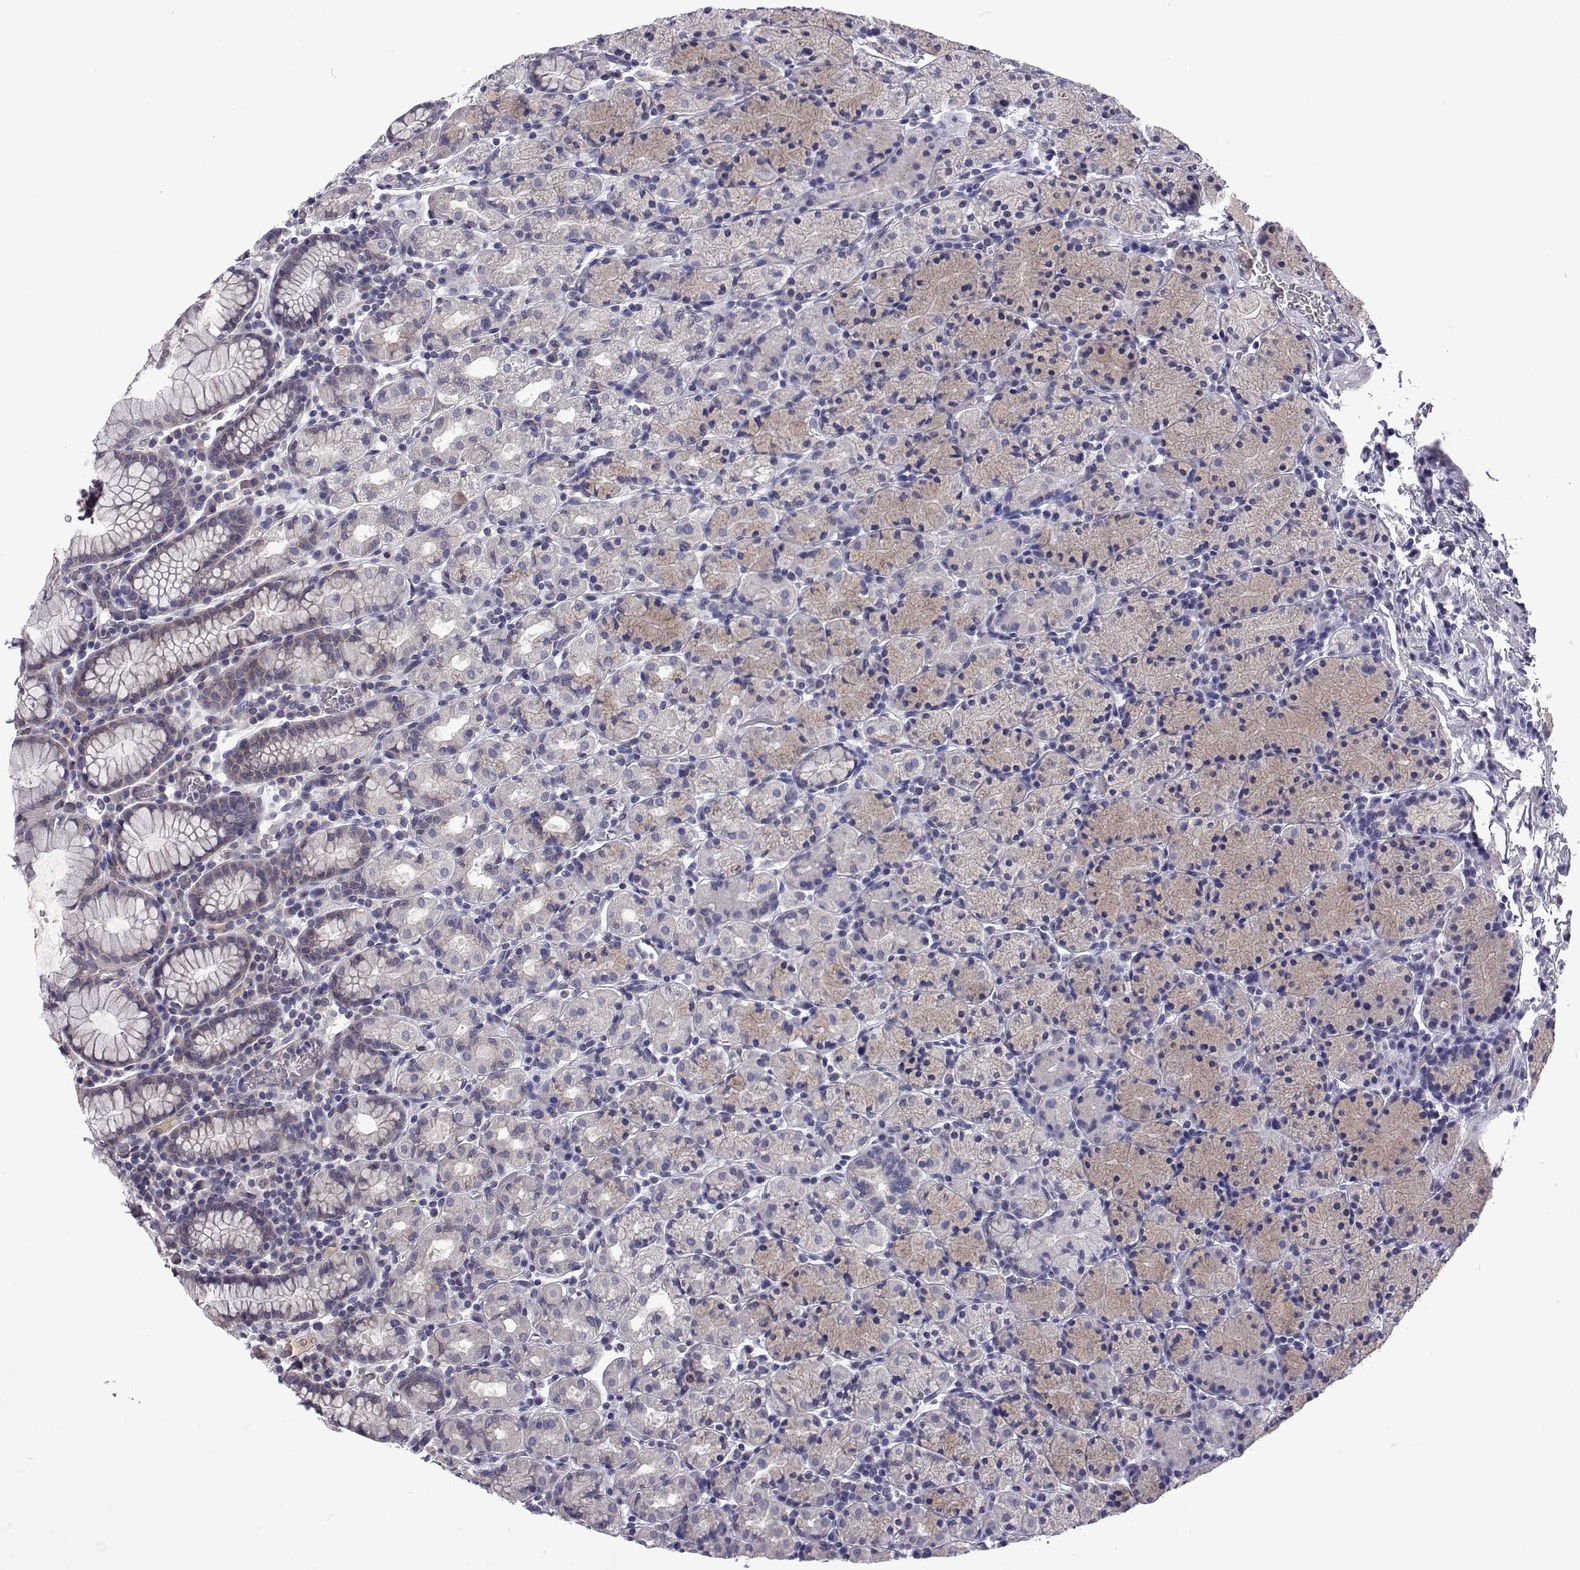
{"staining": {"intensity": "weak", "quantity": "<25%", "location": "cytoplasmic/membranous"}, "tissue": "stomach", "cell_type": "Glandular cells", "image_type": "normal", "snomed": [{"axis": "morphology", "description": "Normal tissue, NOS"}, {"axis": "topography", "description": "Stomach, upper"}, {"axis": "topography", "description": "Stomach"}], "caption": "Immunohistochemistry (IHC) of normal stomach reveals no positivity in glandular cells. (DAB (3,3'-diaminobenzidine) IHC visualized using brightfield microscopy, high magnification).", "gene": "TCF15", "patient": {"sex": "male", "age": 62}}